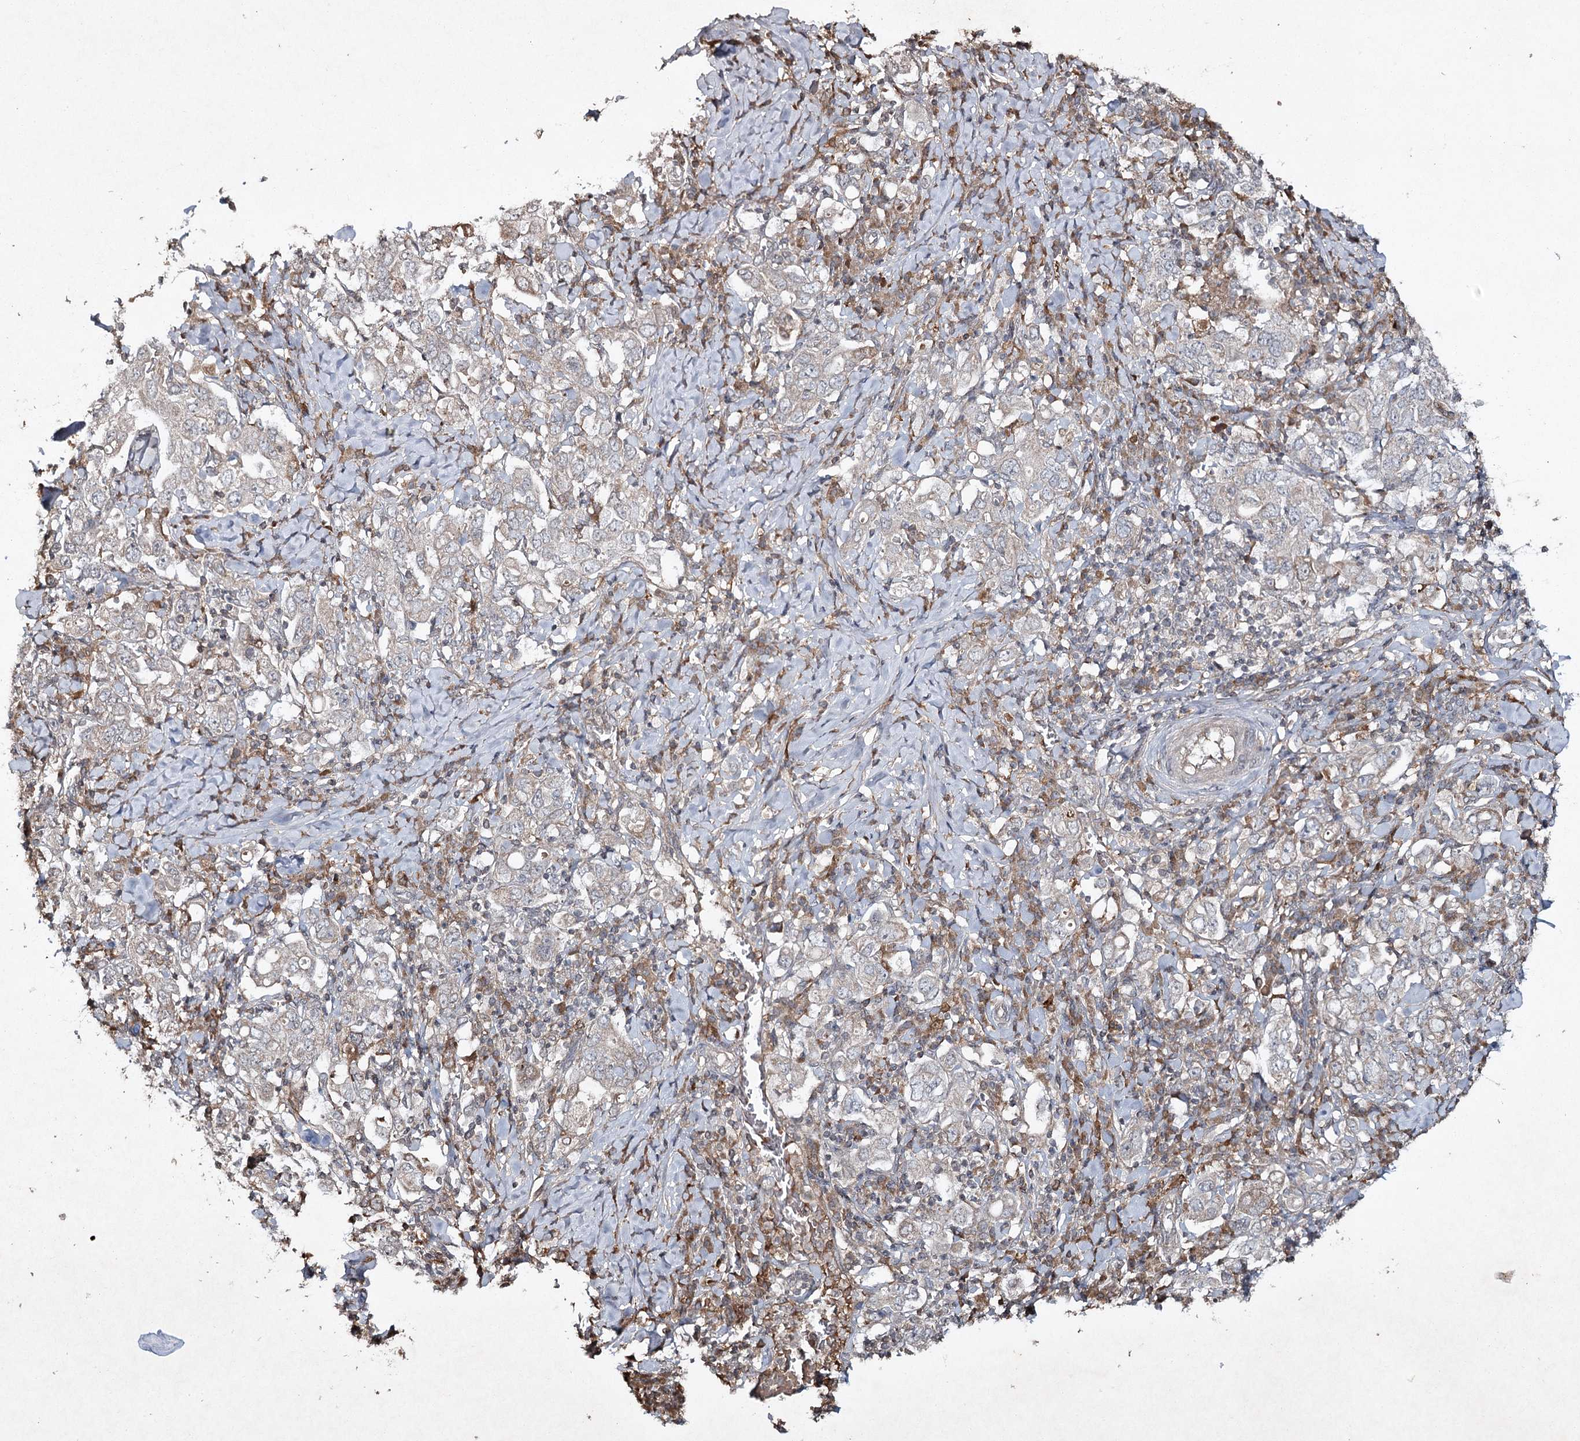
{"staining": {"intensity": "negative", "quantity": "none", "location": "none"}, "tissue": "stomach cancer", "cell_type": "Tumor cells", "image_type": "cancer", "snomed": [{"axis": "morphology", "description": "Adenocarcinoma, NOS"}, {"axis": "topography", "description": "Stomach, upper"}], "caption": "An immunohistochemistry (IHC) micrograph of adenocarcinoma (stomach) is shown. There is no staining in tumor cells of adenocarcinoma (stomach). (DAB (3,3'-diaminobenzidine) immunohistochemistry (IHC), high magnification).", "gene": "CYP2B6", "patient": {"sex": "male", "age": 62}}